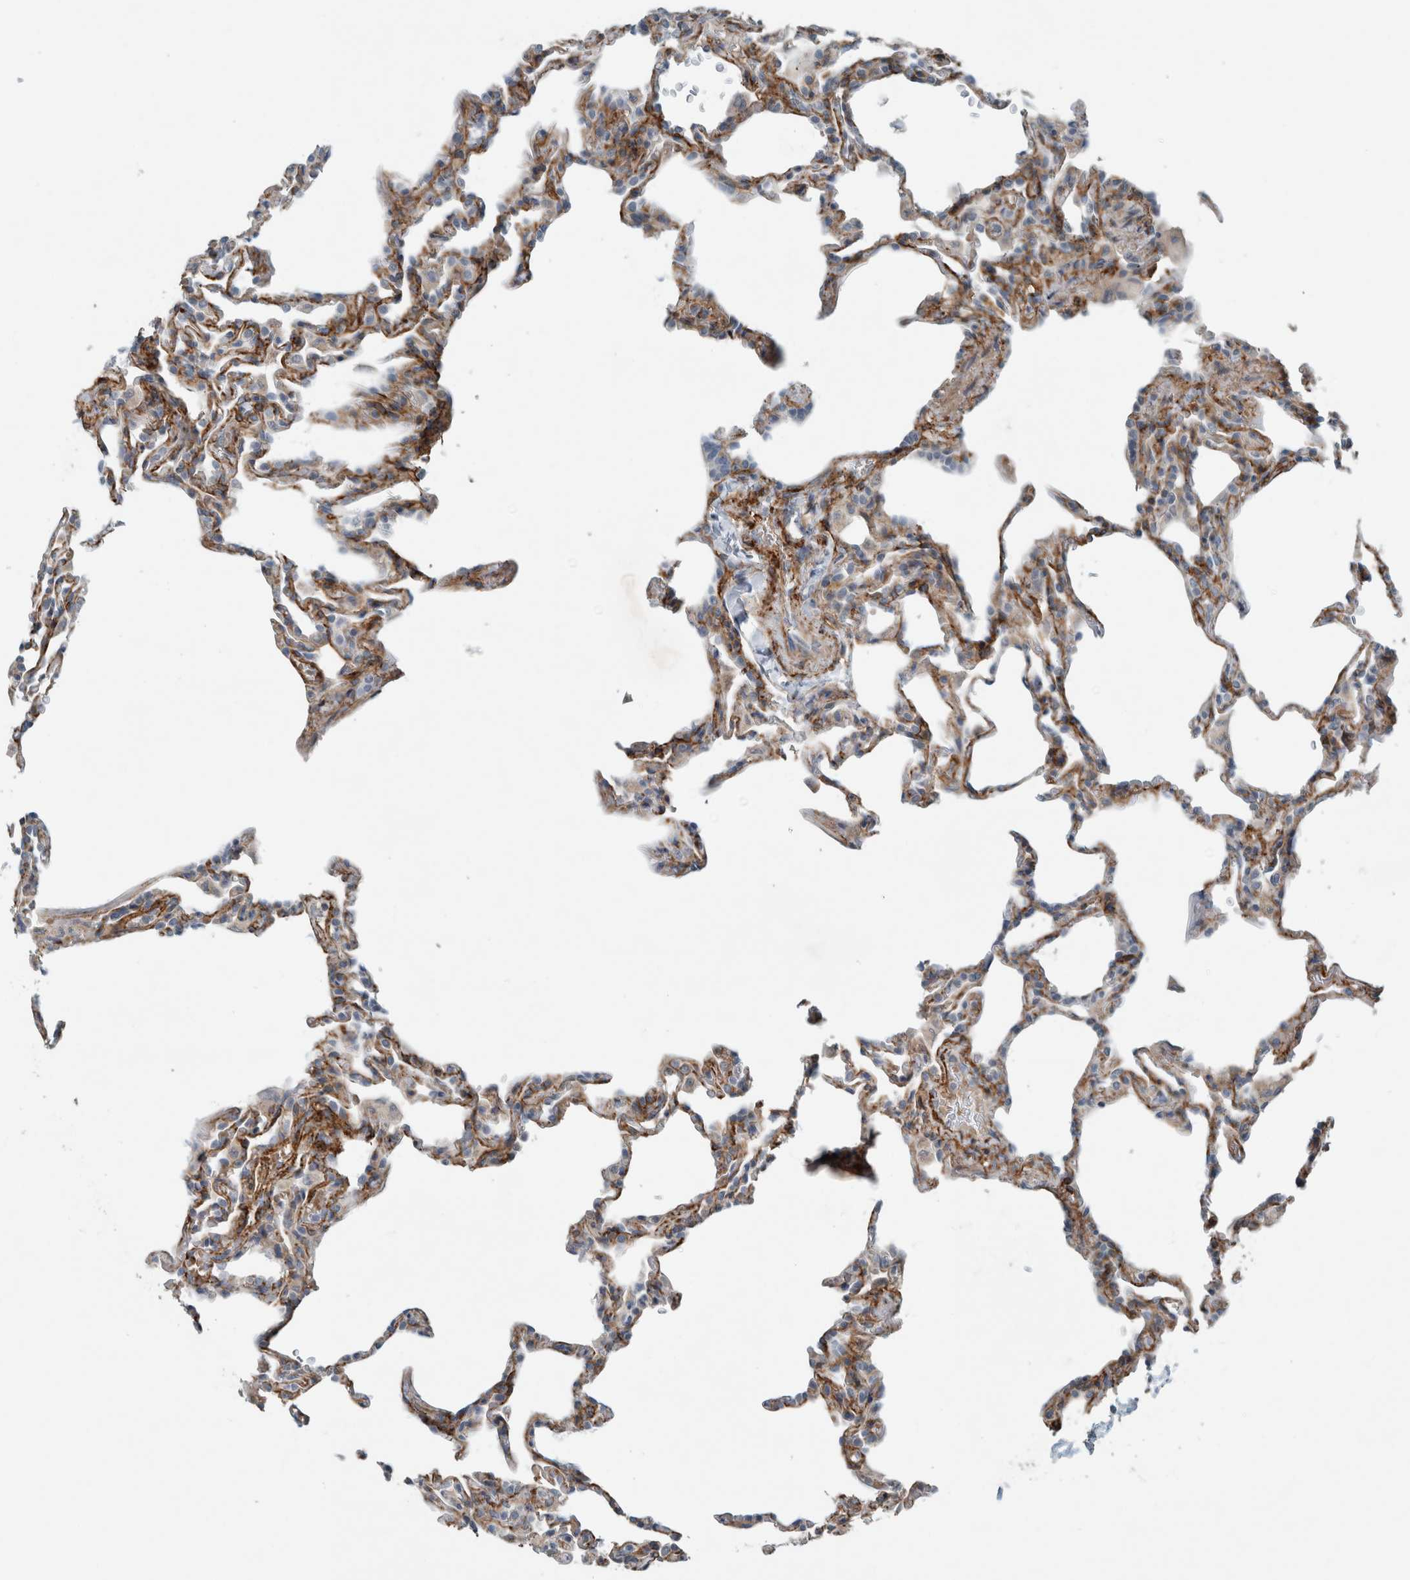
{"staining": {"intensity": "negative", "quantity": "none", "location": "none"}, "tissue": "lung", "cell_type": "Alveolar cells", "image_type": "normal", "snomed": [{"axis": "morphology", "description": "Normal tissue, NOS"}, {"axis": "topography", "description": "Lung"}], "caption": "An IHC micrograph of normal lung is shown. There is no staining in alveolar cells of lung. (Brightfield microscopy of DAB (3,3'-diaminobenzidine) immunohistochemistry at high magnification).", "gene": "JADE2", "patient": {"sex": "male", "age": 20}}